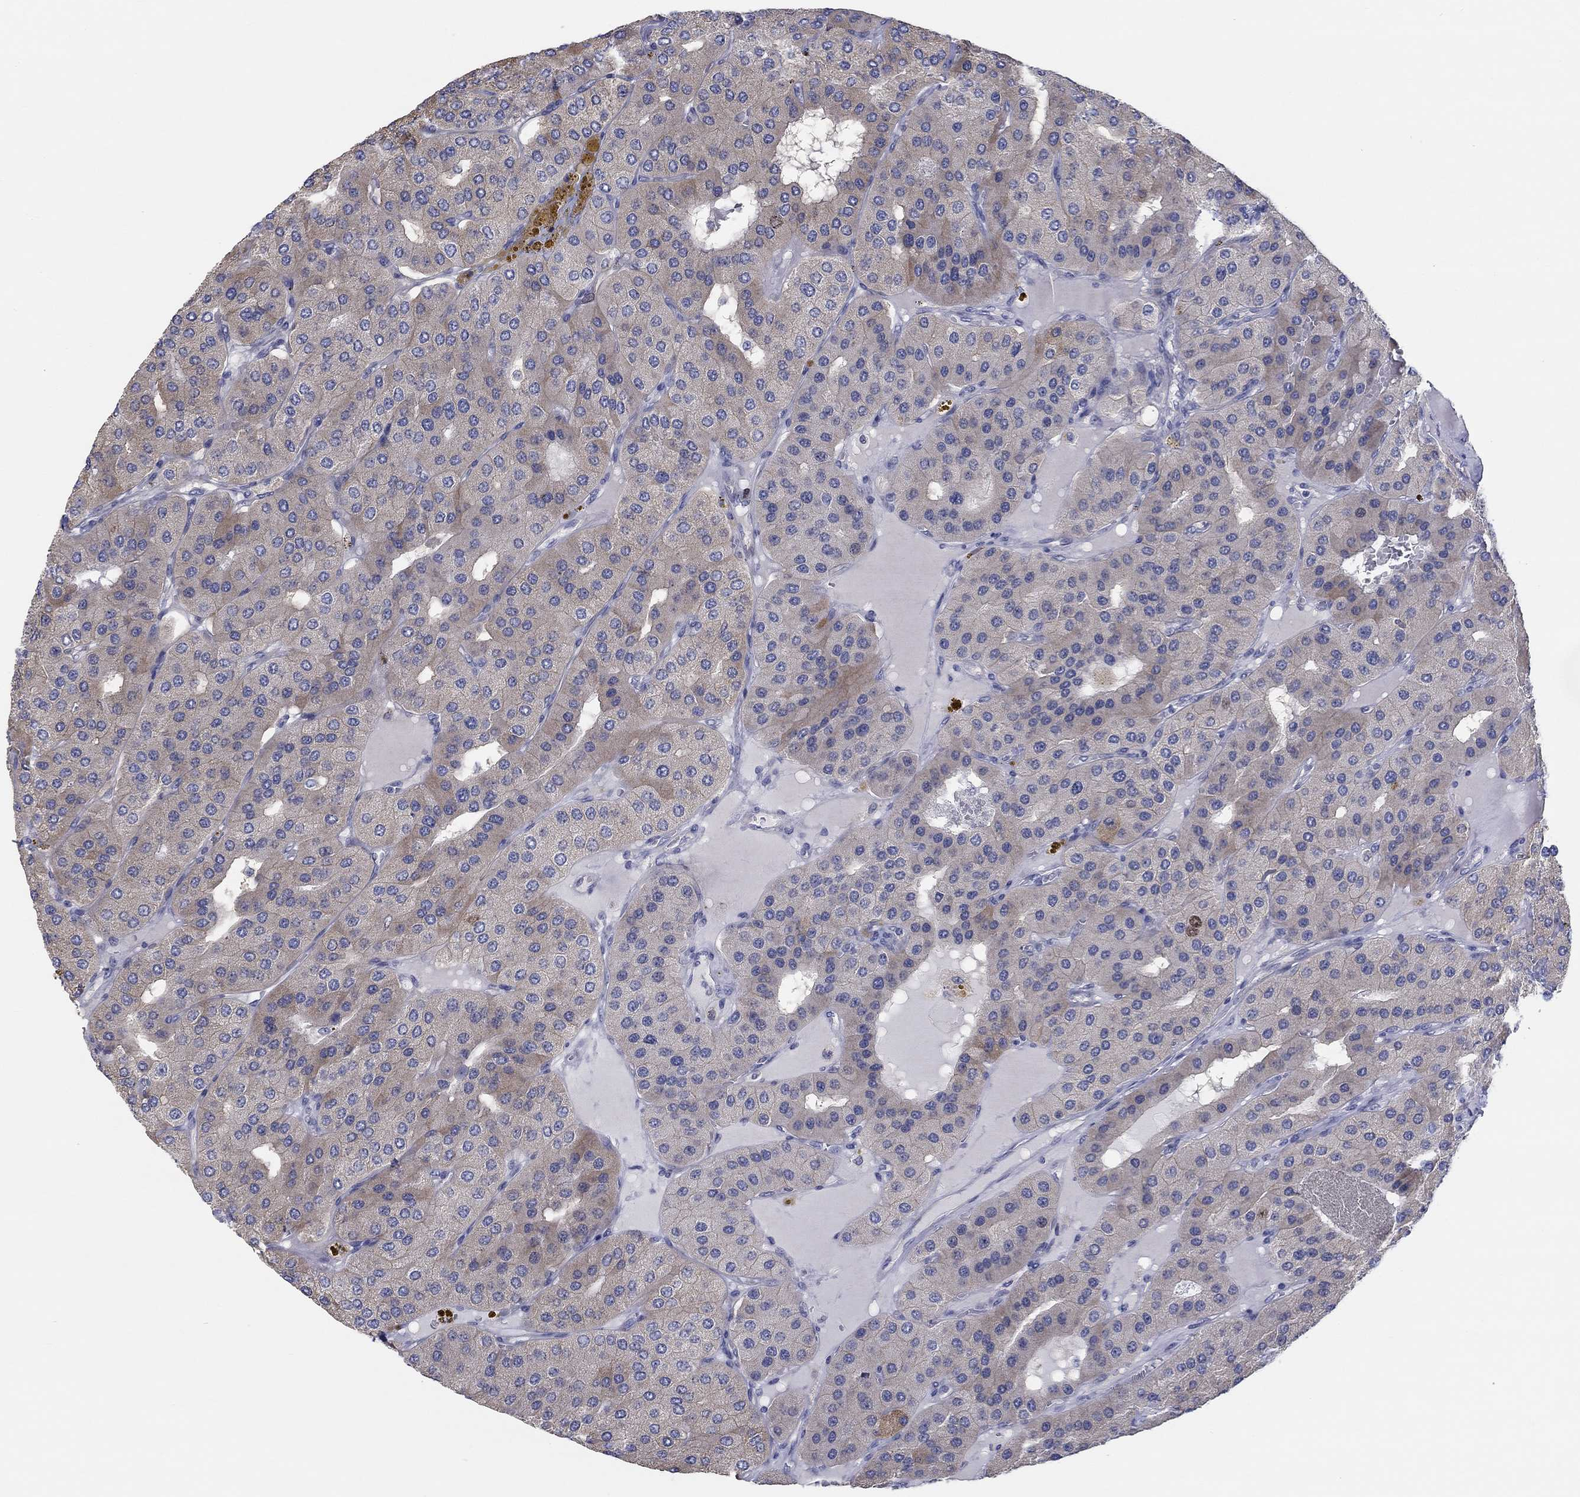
{"staining": {"intensity": "weak", "quantity": "<25%", "location": "cytoplasmic/membranous"}, "tissue": "parathyroid gland", "cell_type": "Glandular cells", "image_type": "normal", "snomed": [{"axis": "morphology", "description": "Normal tissue, NOS"}, {"axis": "morphology", "description": "Adenoma, NOS"}, {"axis": "topography", "description": "Parathyroid gland"}], "caption": "The image displays no staining of glandular cells in unremarkable parathyroid gland. The staining was performed using DAB (3,3'-diaminobenzidine) to visualize the protein expression in brown, while the nuclei were stained in blue with hematoxylin (Magnification: 20x).", "gene": "PRC1", "patient": {"sex": "female", "age": 86}}